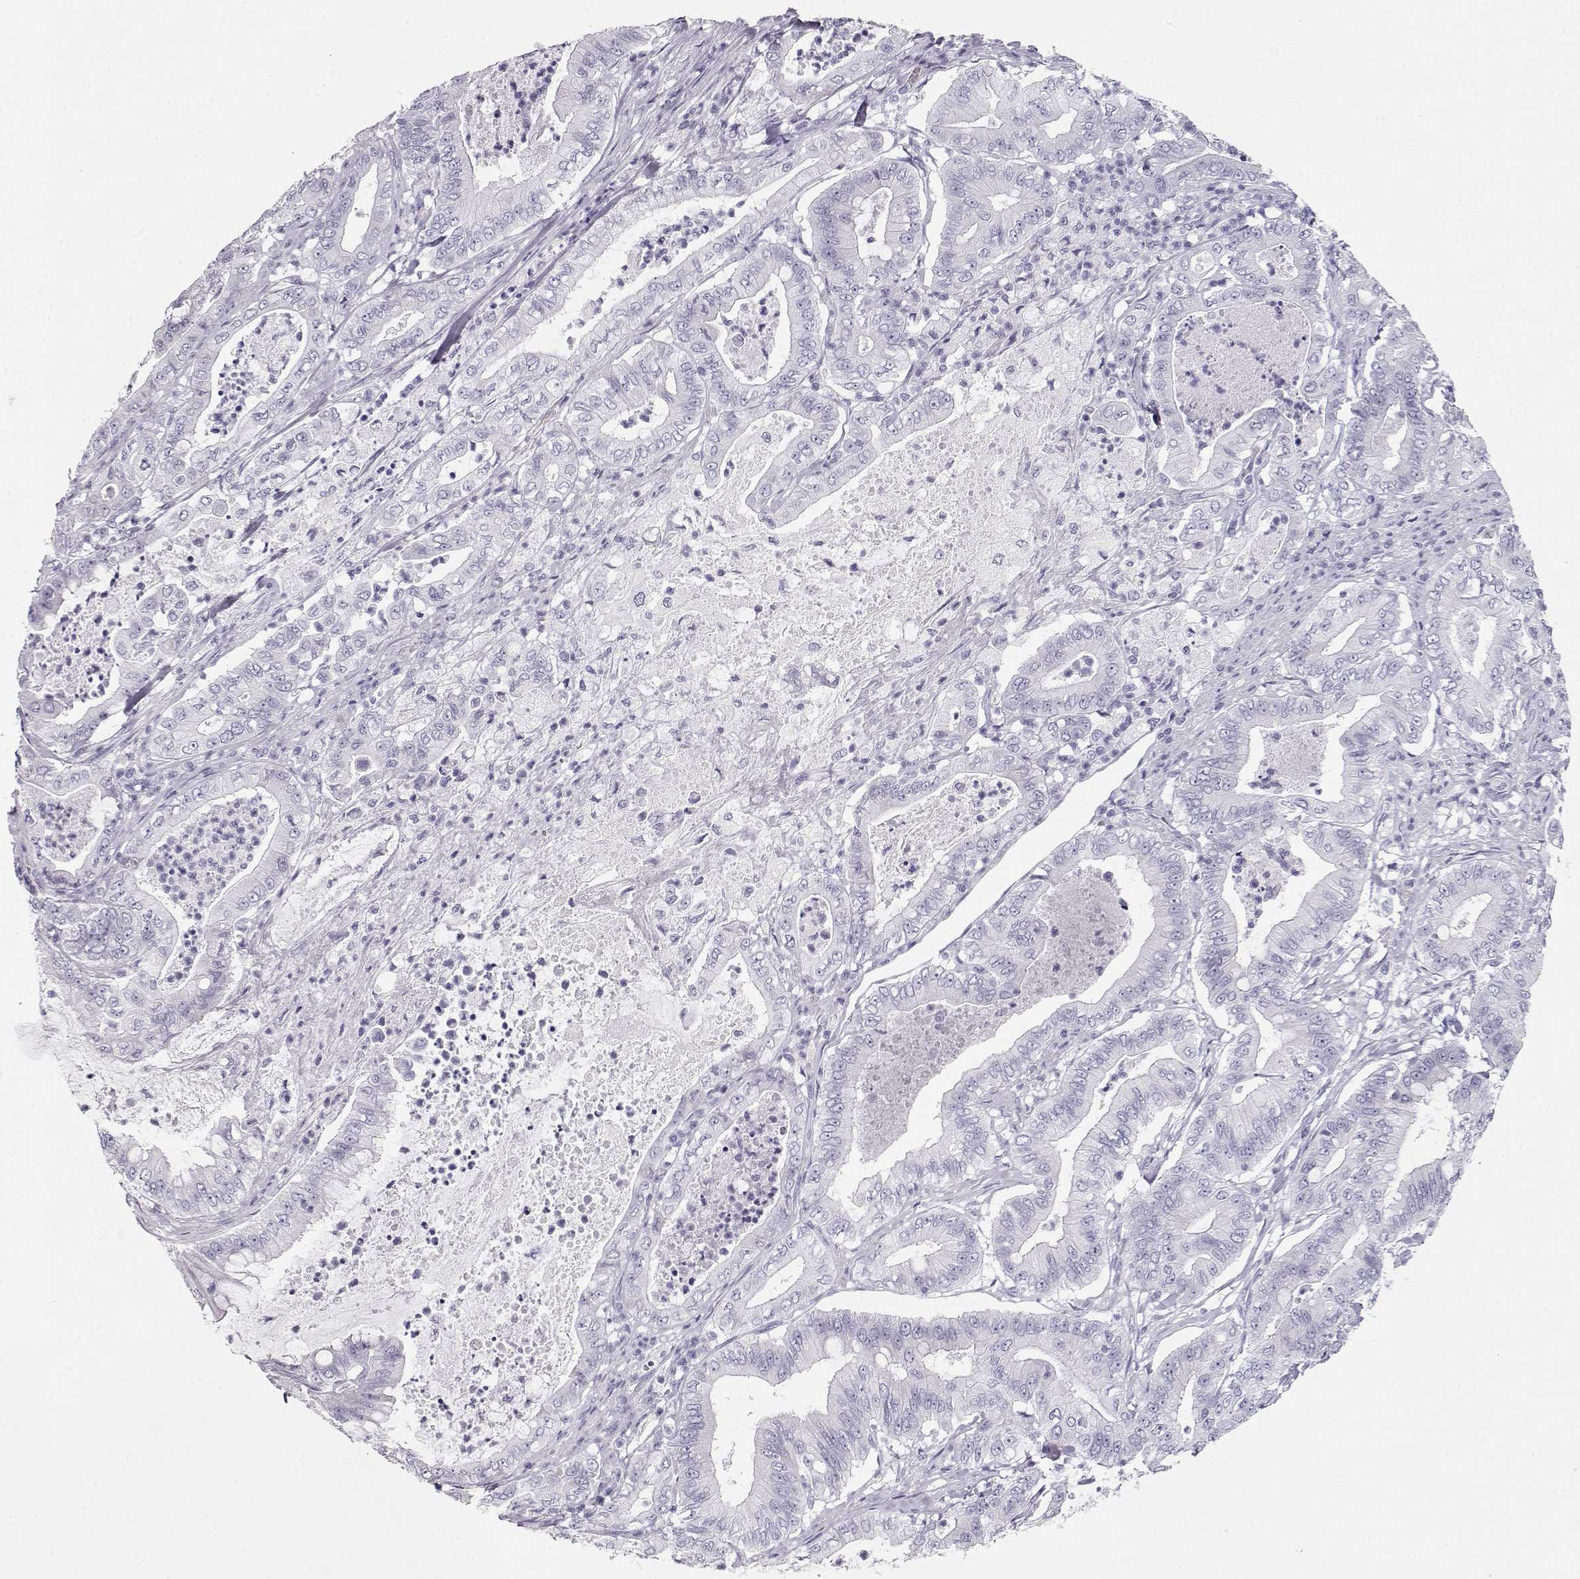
{"staining": {"intensity": "negative", "quantity": "none", "location": "none"}, "tissue": "pancreatic cancer", "cell_type": "Tumor cells", "image_type": "cancer", "snomed": [{"axis": "morphology", "description": "Adenocarcinoma, NOS"}, {"axis": "topography", "description": "Pancreas"}], "caption": "An immunohistochemistry micrograph of pancreatic cancer (adenocarcinoma) is shown. There is no staining in tumor cells of pancreatic cancer (adenocarcinoma).", "gene": "MAGEC1", "patient": {"sex": "male", "age": 71}}